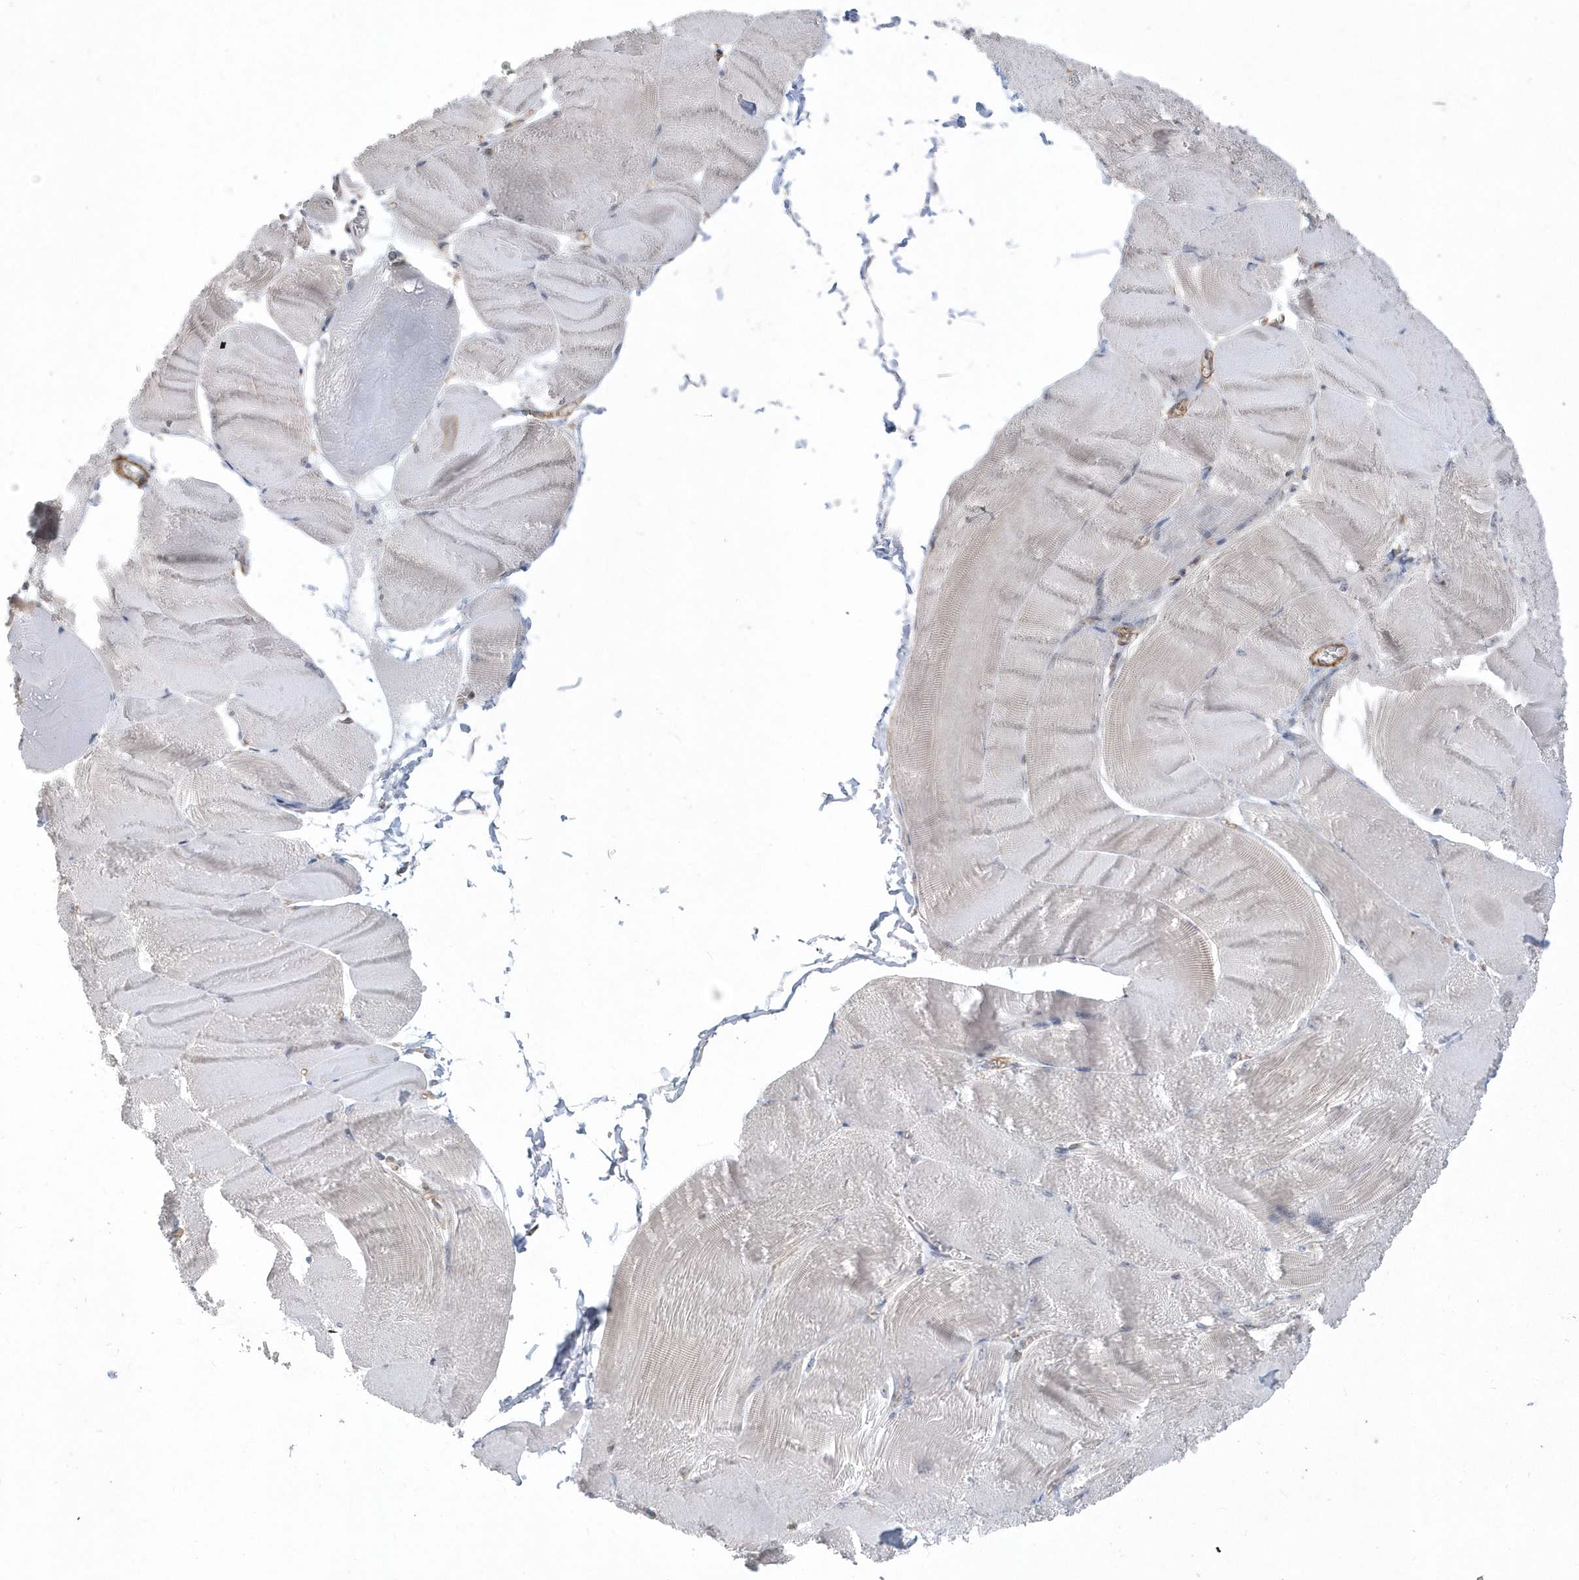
{"staining": {"intensity": "negative", "quantity": "none", "location": "none"}, "tissue": "skeletal muscle", "cell_type": "Myocytes", "image_type": "normal", "snomed": [{"axis": "morphology", "description": "Normal tissue, NOS"}, {"axis": "morphology", "description": "Basal cell carcinoma"}, {"axis": "topography", "description": "Skeletal muscle"}], "caption": "Immunohistochemistry image of normal skeletal muscle: human skeletal muscle stained with DAB demonstrates no significant protein staining in myocytes. Brightfield microscopy of immunohistochemistry stained with DAB (brown) and hematoxylin (blue), captured at high magnification.", "gene": "CRIP3", "patient": {"sex": "female", "age": 64}}